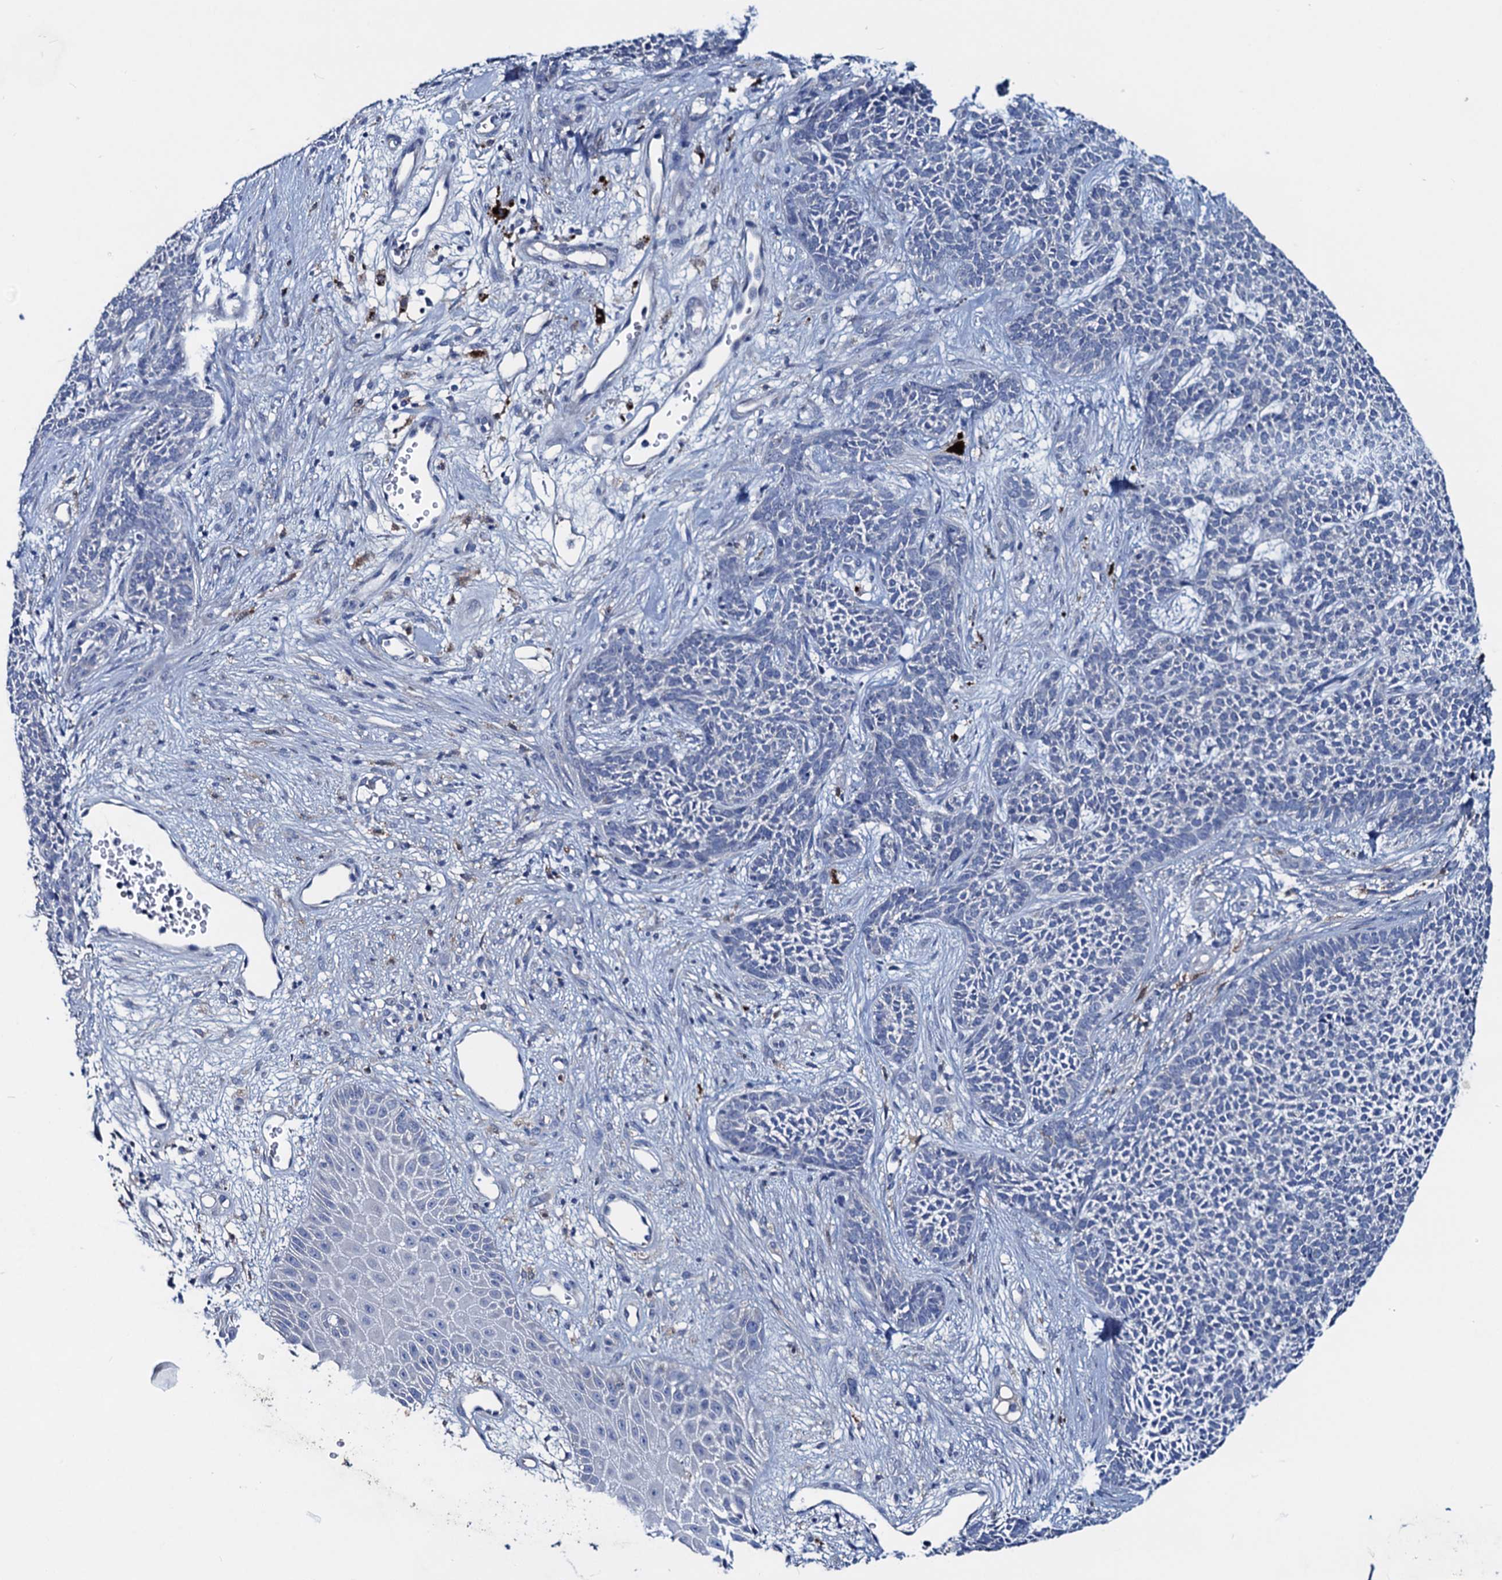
{"staining": {"intensity": "negative", "quantity": "none", "location": "none"}, "tissue": "skin cancer", "cell_type": "Tumor cells", "image_type": "cancer", "snomed": [{"axis": "morphology", "description": "Basal cell carcinoma"}, {"axis": "topography", "description": "Skin"}], "caption": "Tumor cells are negative for protein expression in human skin cancer (basal cell carcinoma).", "gene": "RTKN2", "patient": {"sex": "female", "age": 84}}